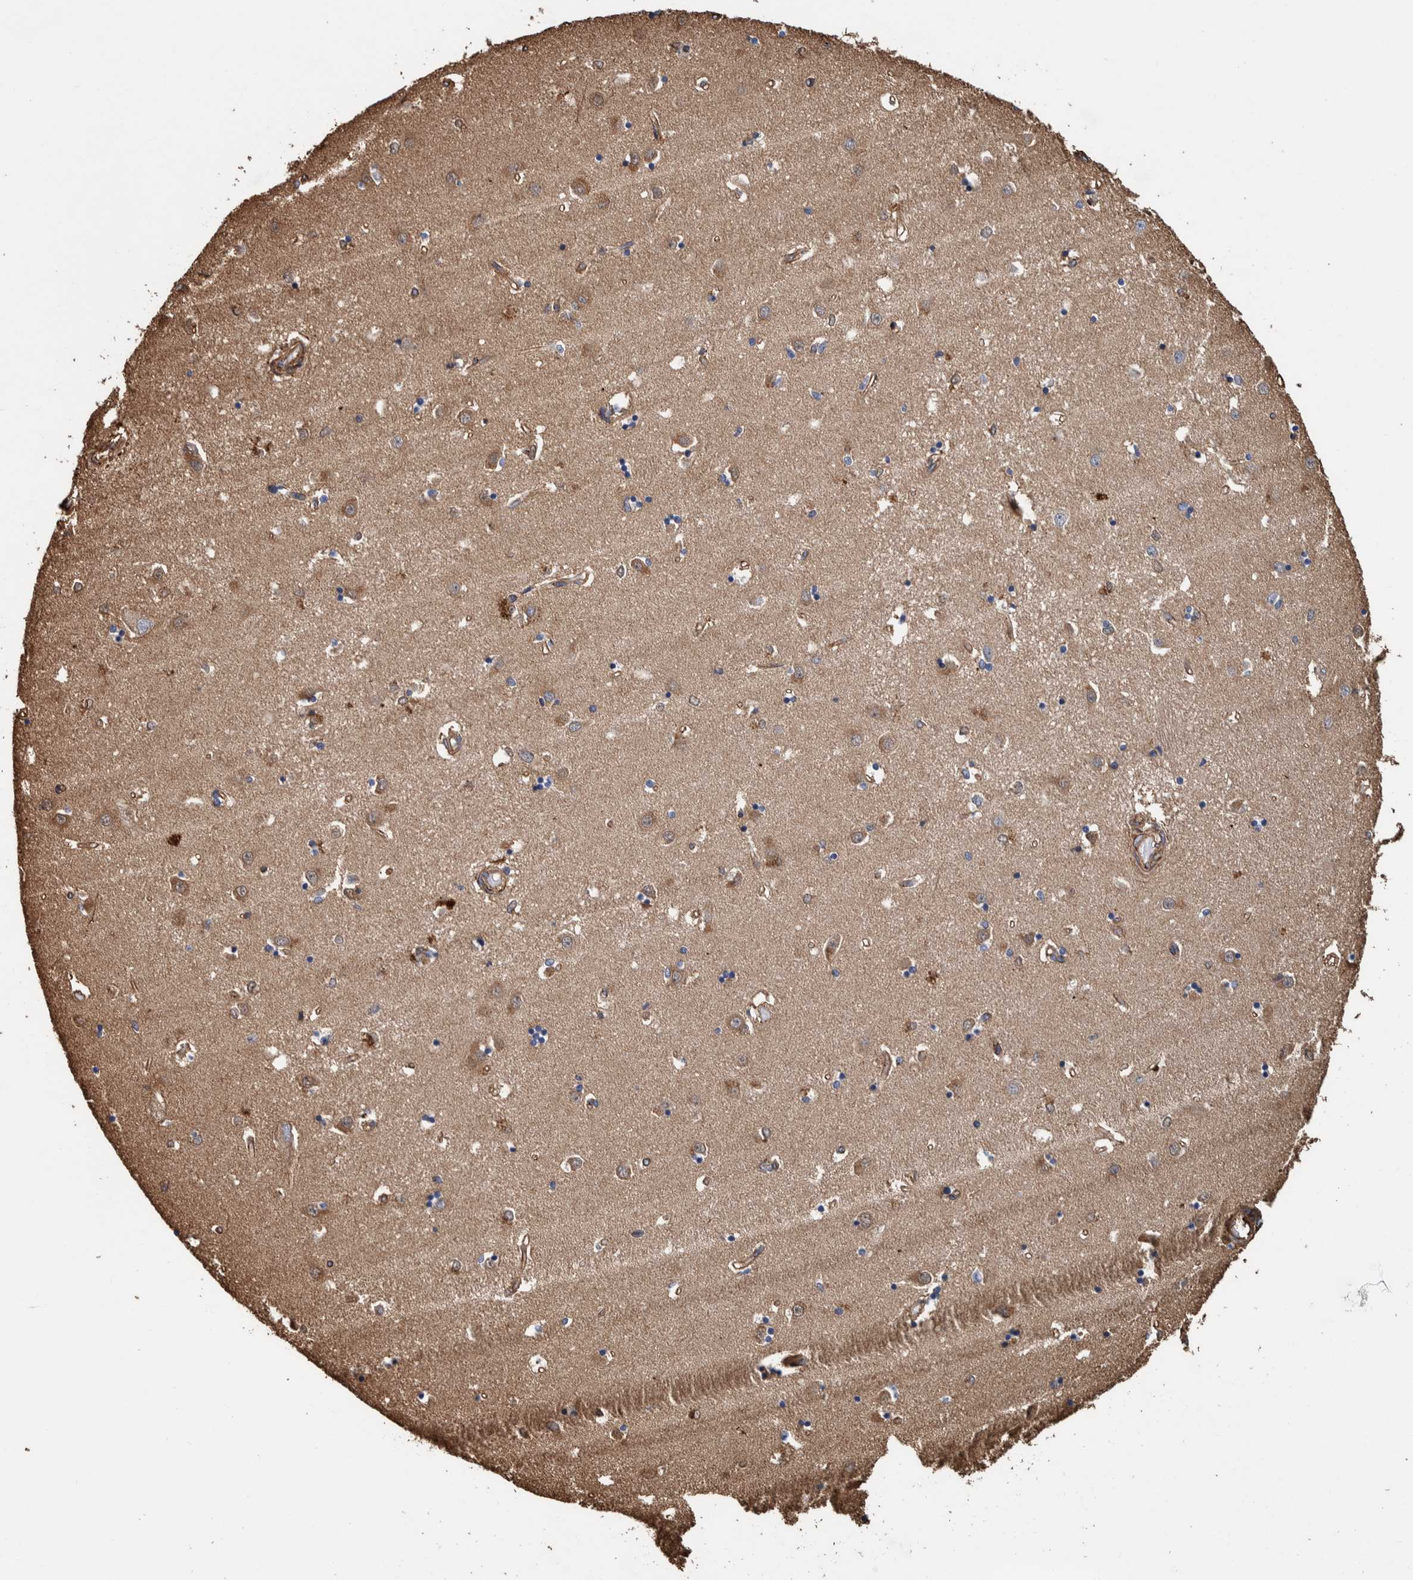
{"staining": {"intensity": "weak", "quantity": ">75%", "location": "cytoplasmic/membranous"}, "tissue": "caudate", "cell_type": "Glial cells", "image_type": "normal", "snomed": [{"axis": "morphology", "description": "Normal tissue, NOS"}, {"axis": "topography", "description": "Lateral ventricle wall"}], "caption": "A histopathology image of human caudate stained for a protein exhibits weak cytoplasmic/membranous brown staining in glial cells. Using DAB (brown) and hematoxylin (blue) stains, captured at high magnification using brightfield microscopy.", "gene": "PKD1L1", "patient": {"sex": "male", "age": 45}}